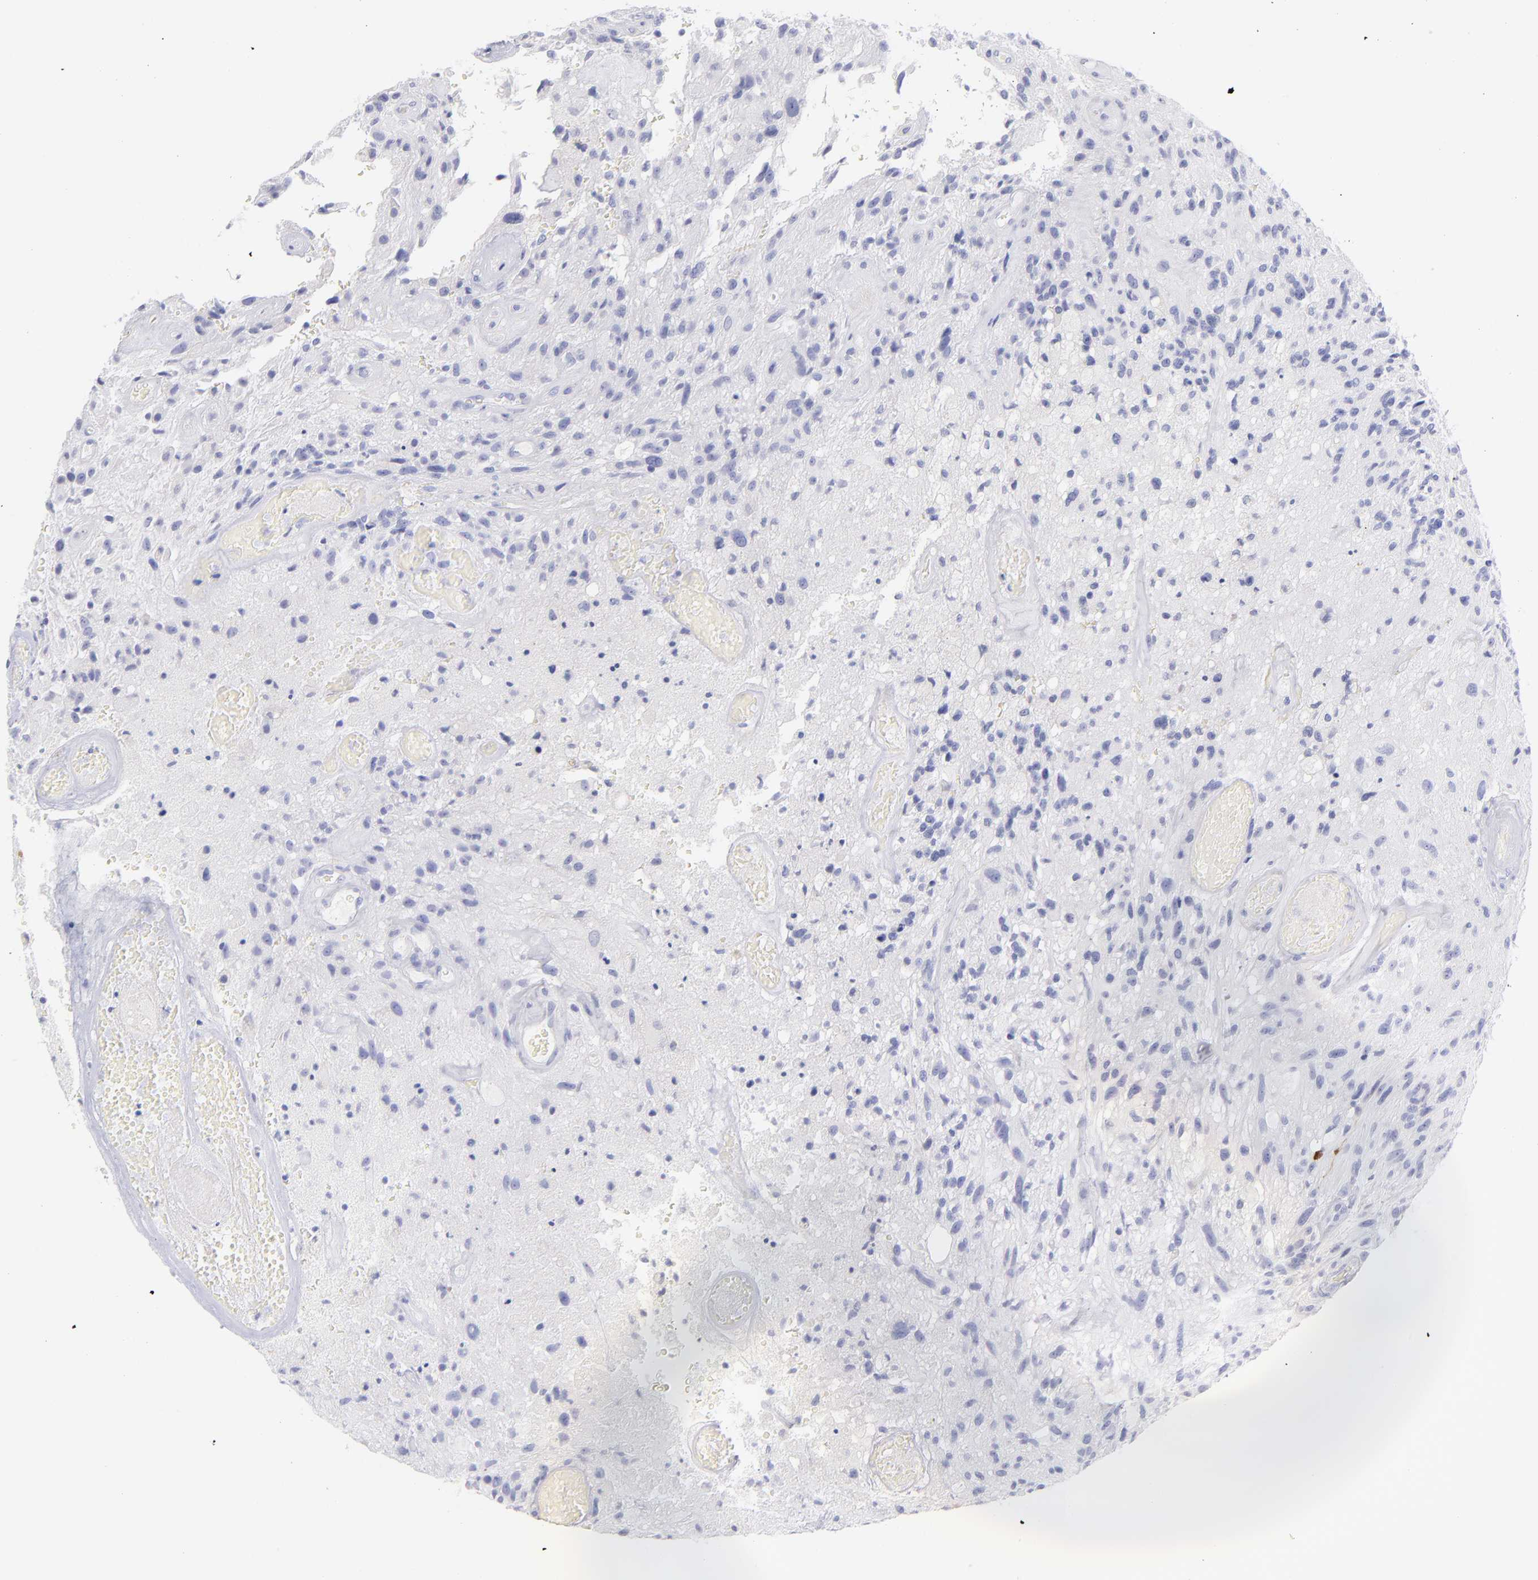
{"staining": {"intensity": "negative", "quantity": "none", "location": "none"}, "tissue": "glioma", "cell_type": "Tumor cells", "image_type": "cancer", "snomed": [{"axis": "morphology", "description": "Normal tissue, NOS"}, {"axis": "morphology", "description": "Glioma, malignant, High grade"}, {"axis": "topography", "description": "Cerebral cortex"}], "caption": "Immunohistochemical staining of glioma demonstrates no significant staining in tumor cells.", "gene": "SCGN", "patient": {"sex": "male", "age": 75}}